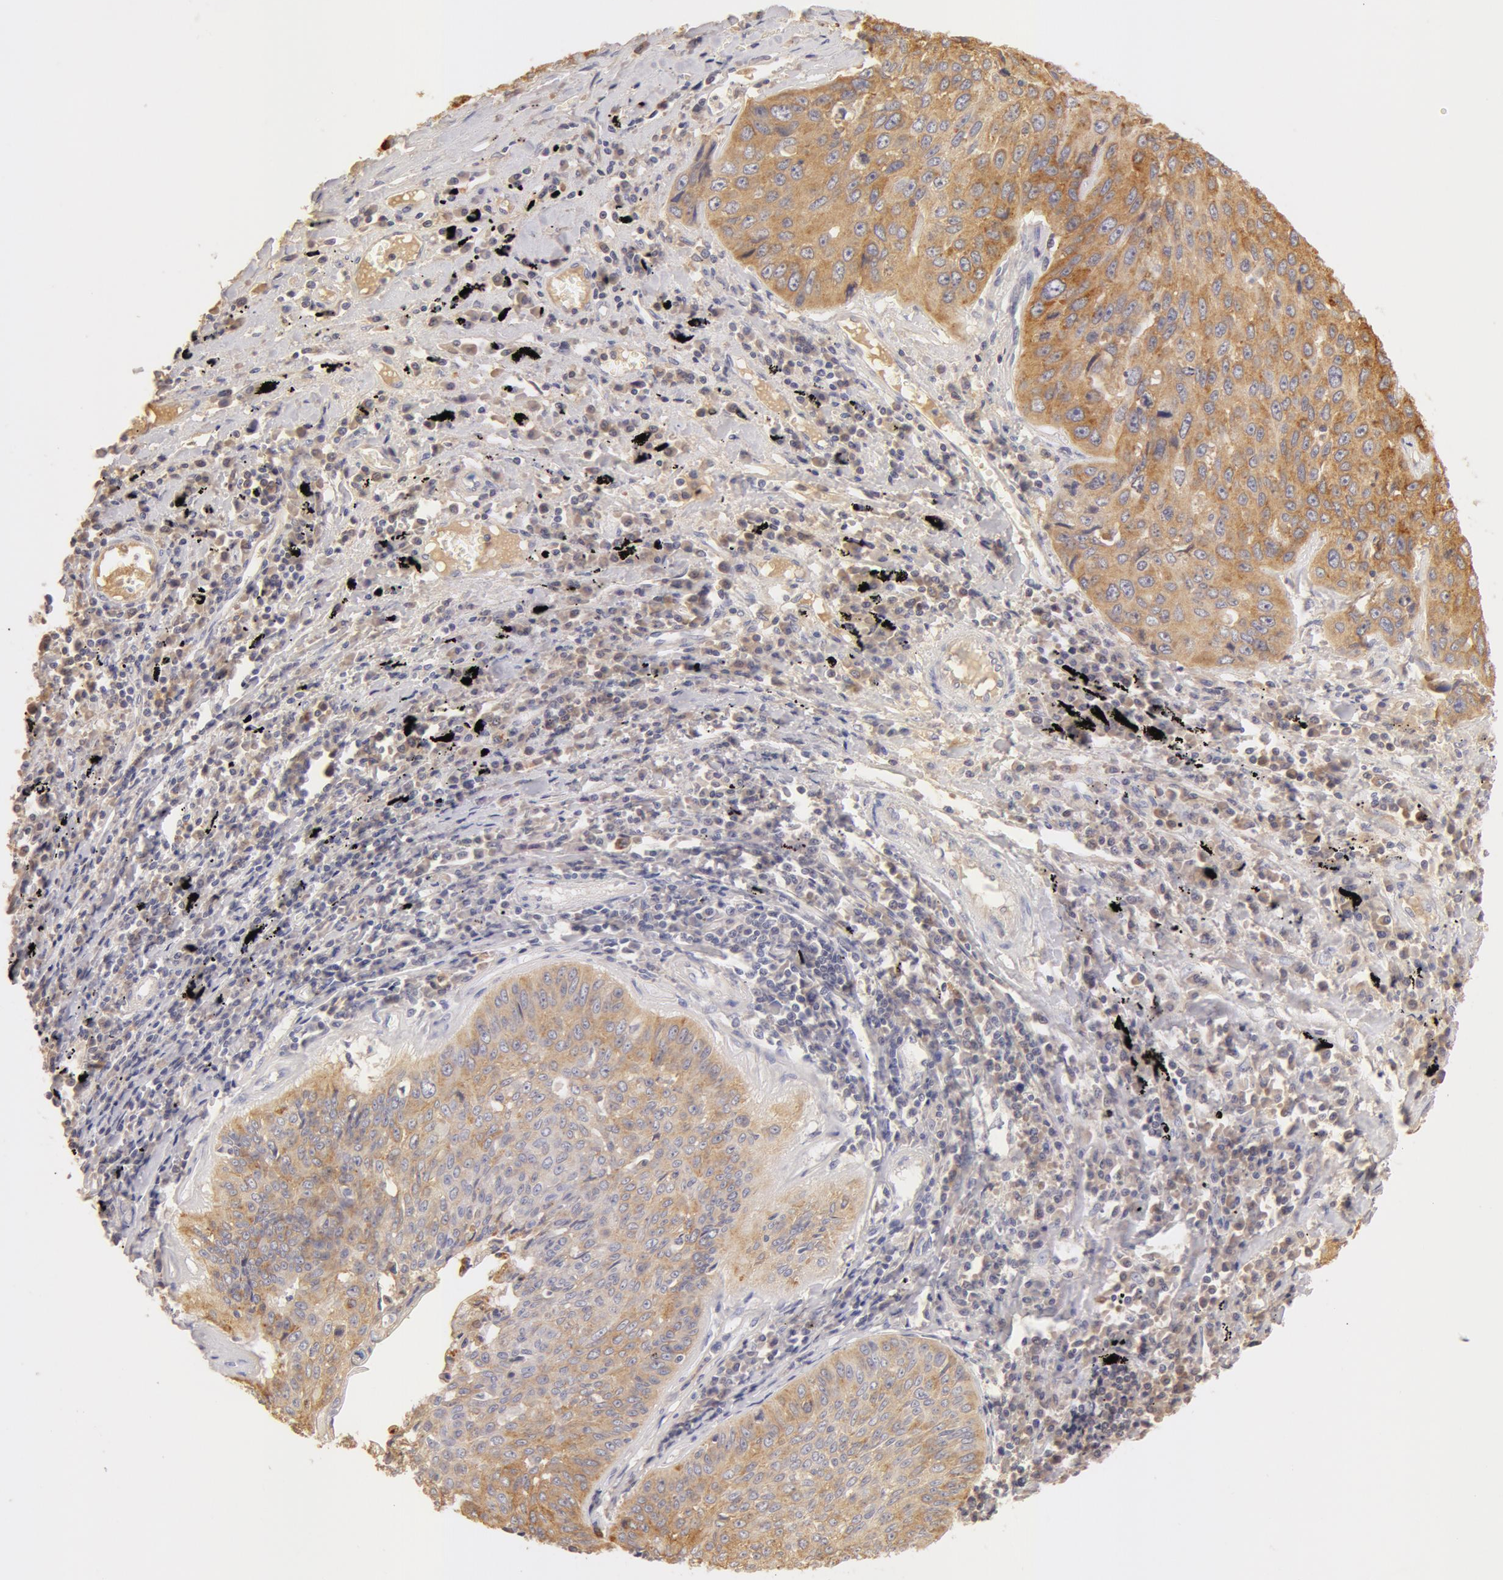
{"staining": {"intensity": "moderate", "quantity": "25%-75%", "location": "cytoplasmic/membranous"}, "tissue": "lung cancer", "cell_type": "Tumor cells", "image_type": "cancer", "snomed": [{"axis": "morphology", "description": "Adenocarcinoma, NOS"}, {"axis": "topography", "description": "Lung"}], "caption": "Tumor cells display medium levels of moderate cytoplasmic/membranous staining in about 25%-75% of cells in human lung adenocarcinoma.", "gene": "TF", "patient": {"sex": "male", "age": 60}}